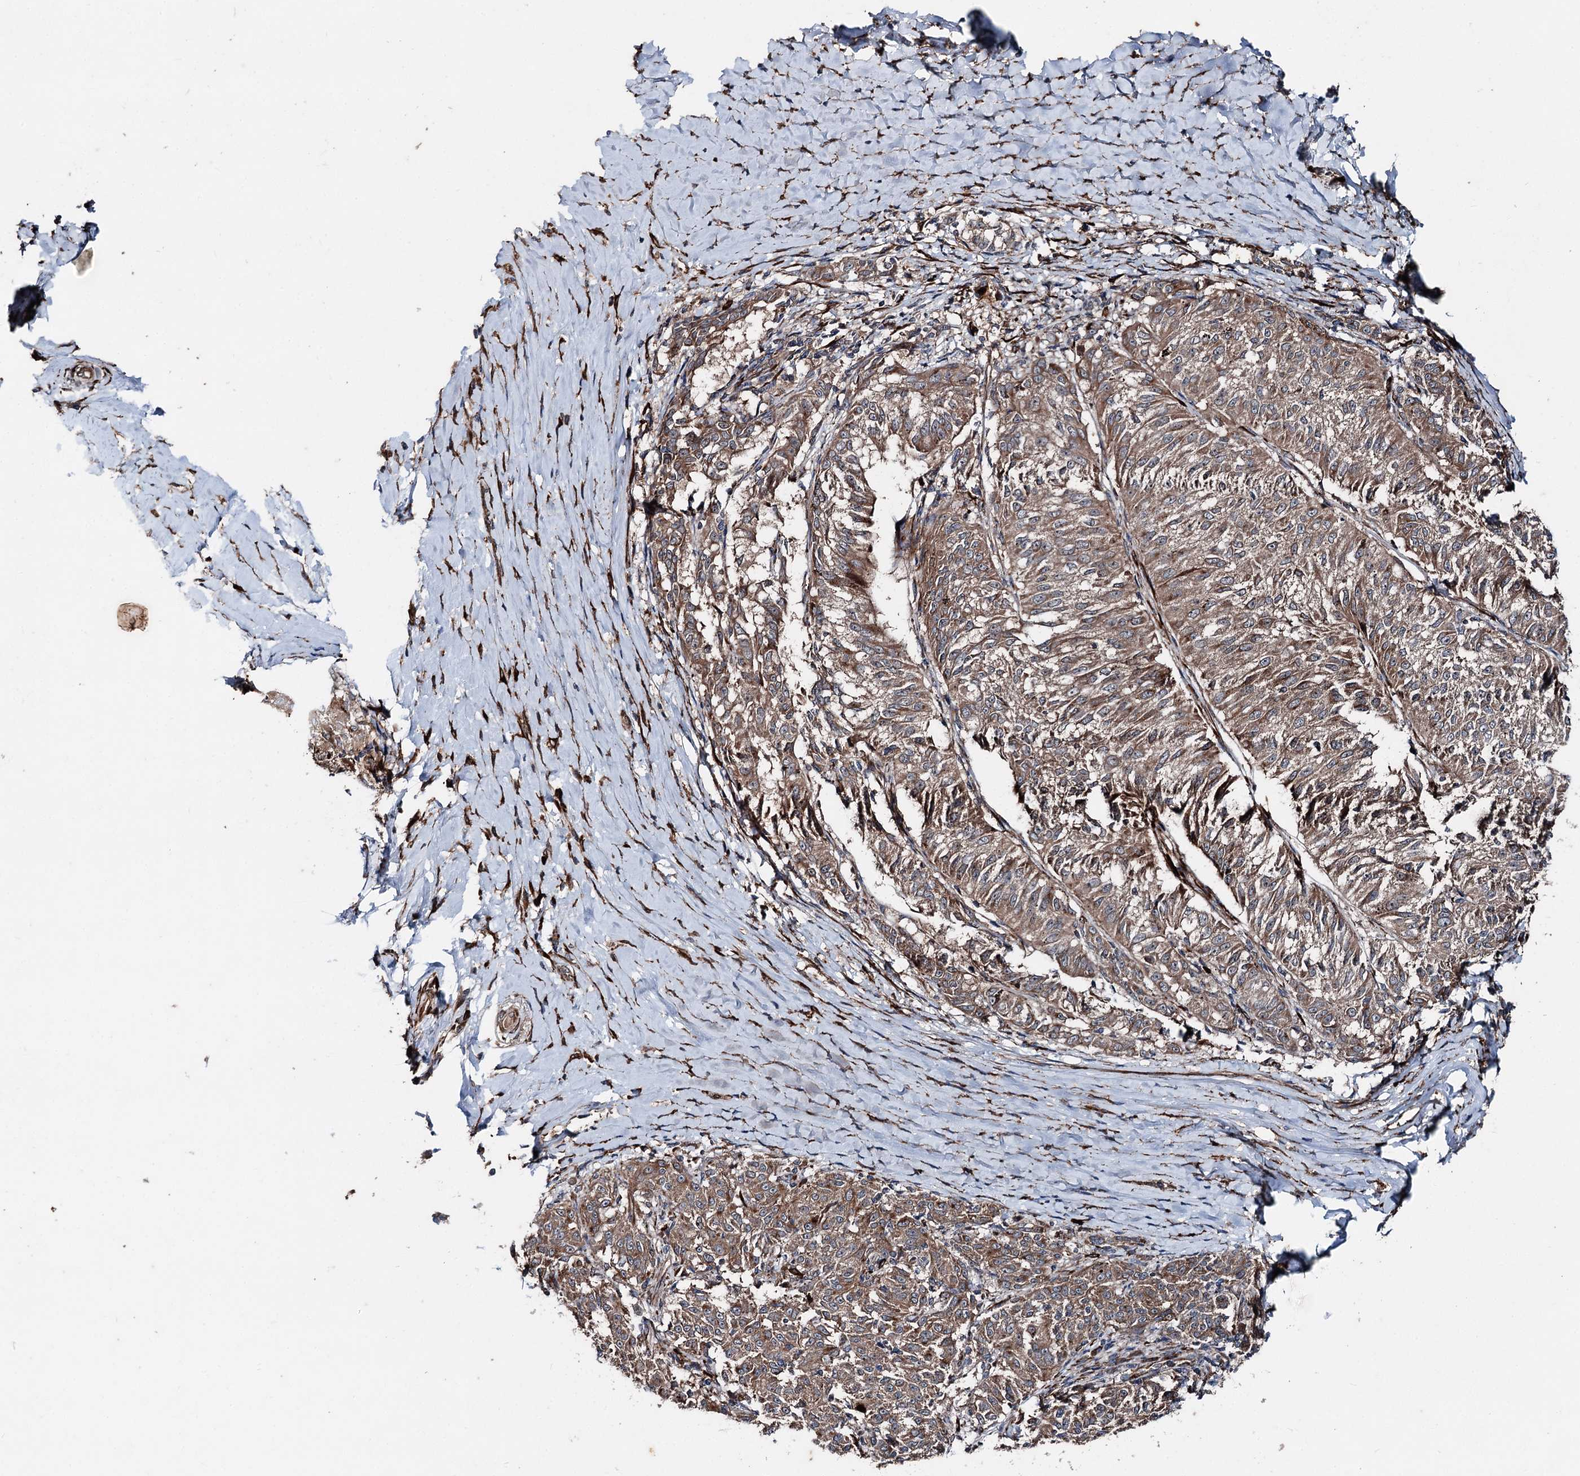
{"staining": {"intensity": "moderate", "quantity": ">75%", "location": "cytoplasmic/membranous"}, "tissue": "melanoma", "cell_type": "Tumor cells", "image_type": "cancer", "snomed": [{"axis": "morphology", "description": "Malignant melanoma, NOS"}, {"axis": "topography", "description": "Skin"}], "caption": "DAB (3,3'-diaminobenzidine) immunohistochemical staining of human malignant melanoma exhibits moderate cytoplasmic/membranous protein expression in about >75% of tumor cells. Immunohistochemistry (ihc) stains the protein of interest in brown and the nuclei are stained blue.", "gene": "DDIAS", "patient": {"sex": "female", "age": 72}}